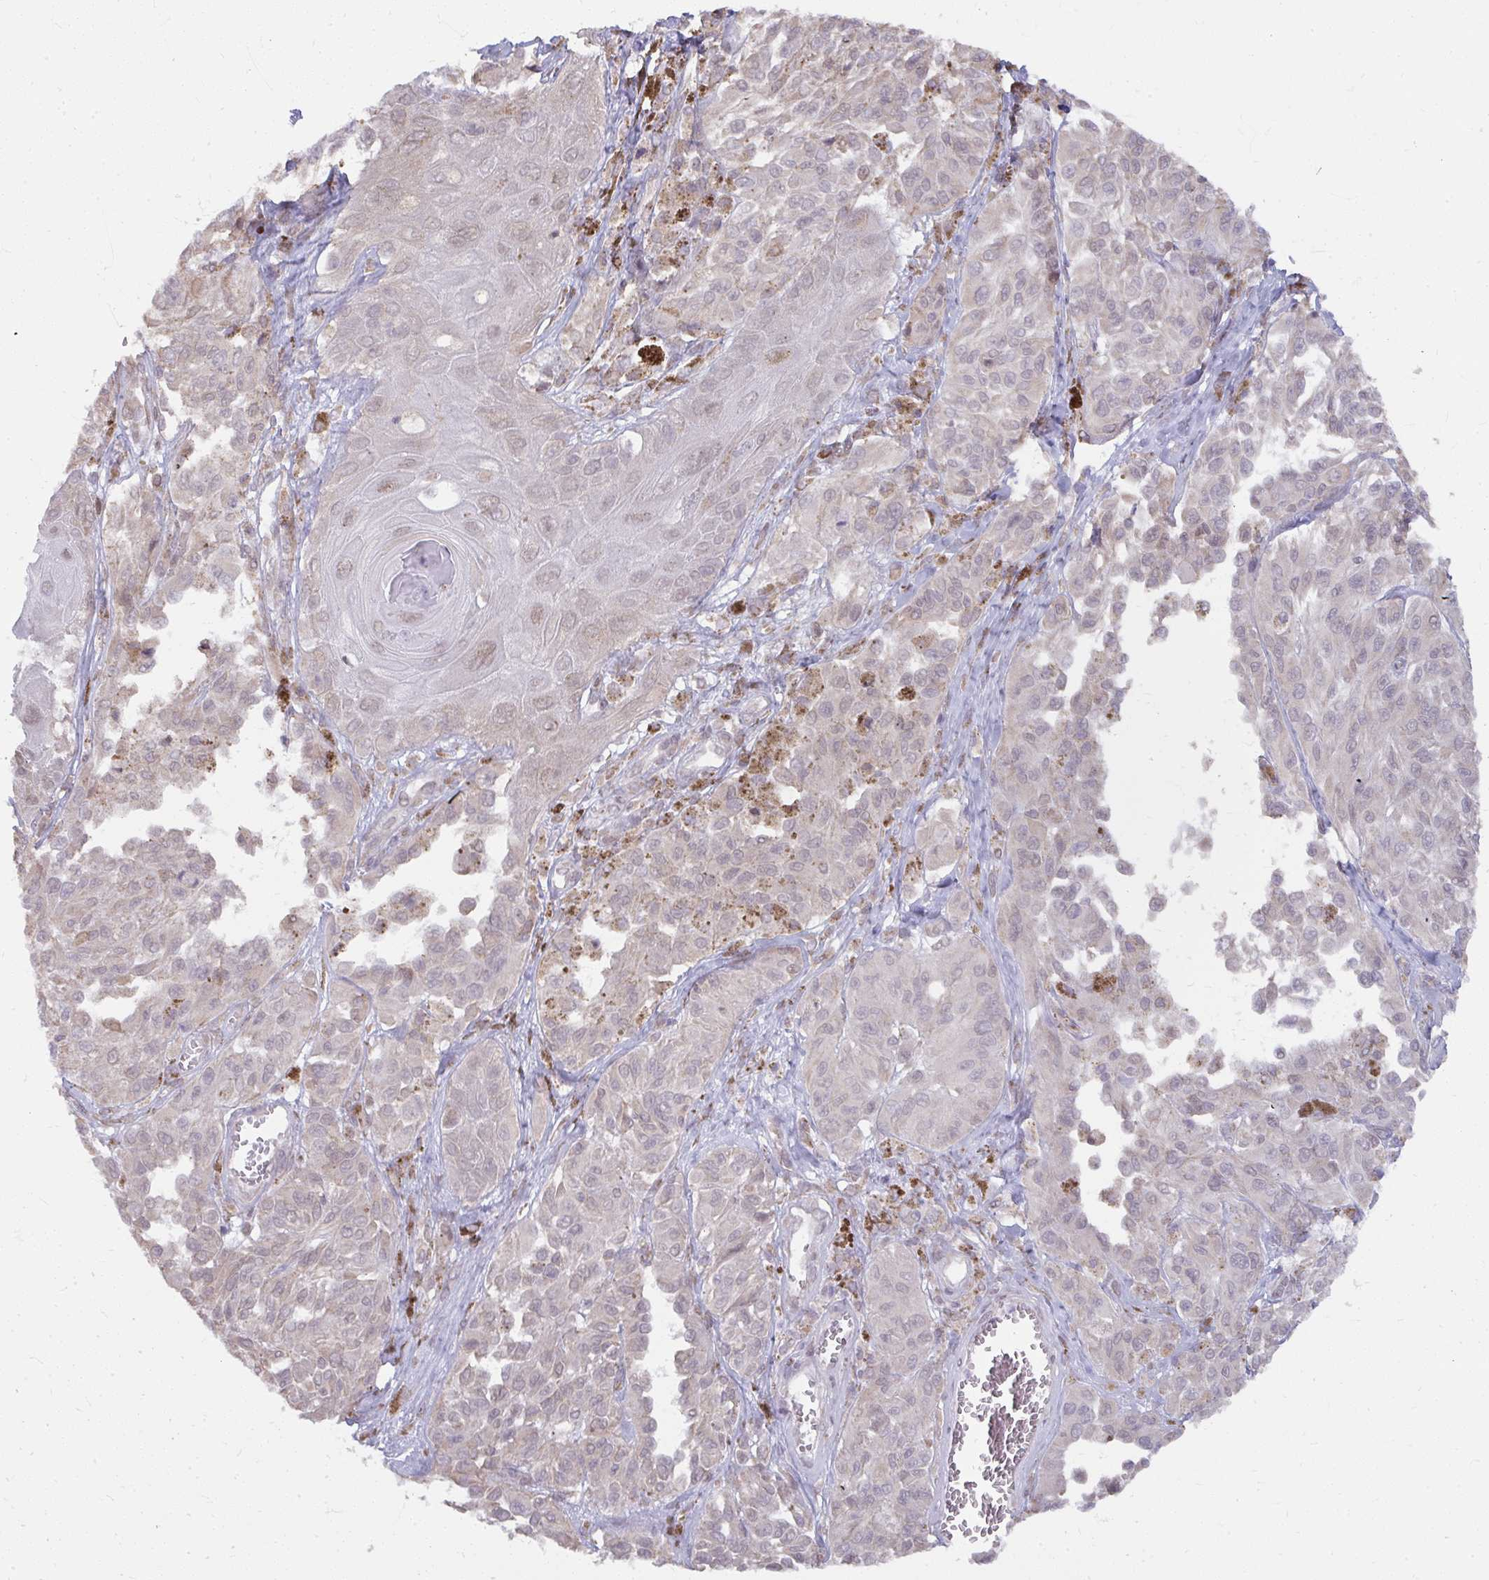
{"staining": {"intensity": "negative", "quantity": "none", "location": "none"}, "tissue": "melanoma", "cell_type": "Tumor cells", "image_type": "cancer", "snomed": [{"axis": "morphology", "description": "Malignant melanoma, NOS"}, {"axis": "topography", "description": "Skin"}], "caption": "Immunohistochemistry (IHC) histopathology image of neoplastic tissue: malignant melanoma stained with DAB (3,3'-diaminobenzidine) shows no significant protein positivity in tumor cells.", "gene": "NMNAT1", "patient": {"sex": "male", "age": 94}}